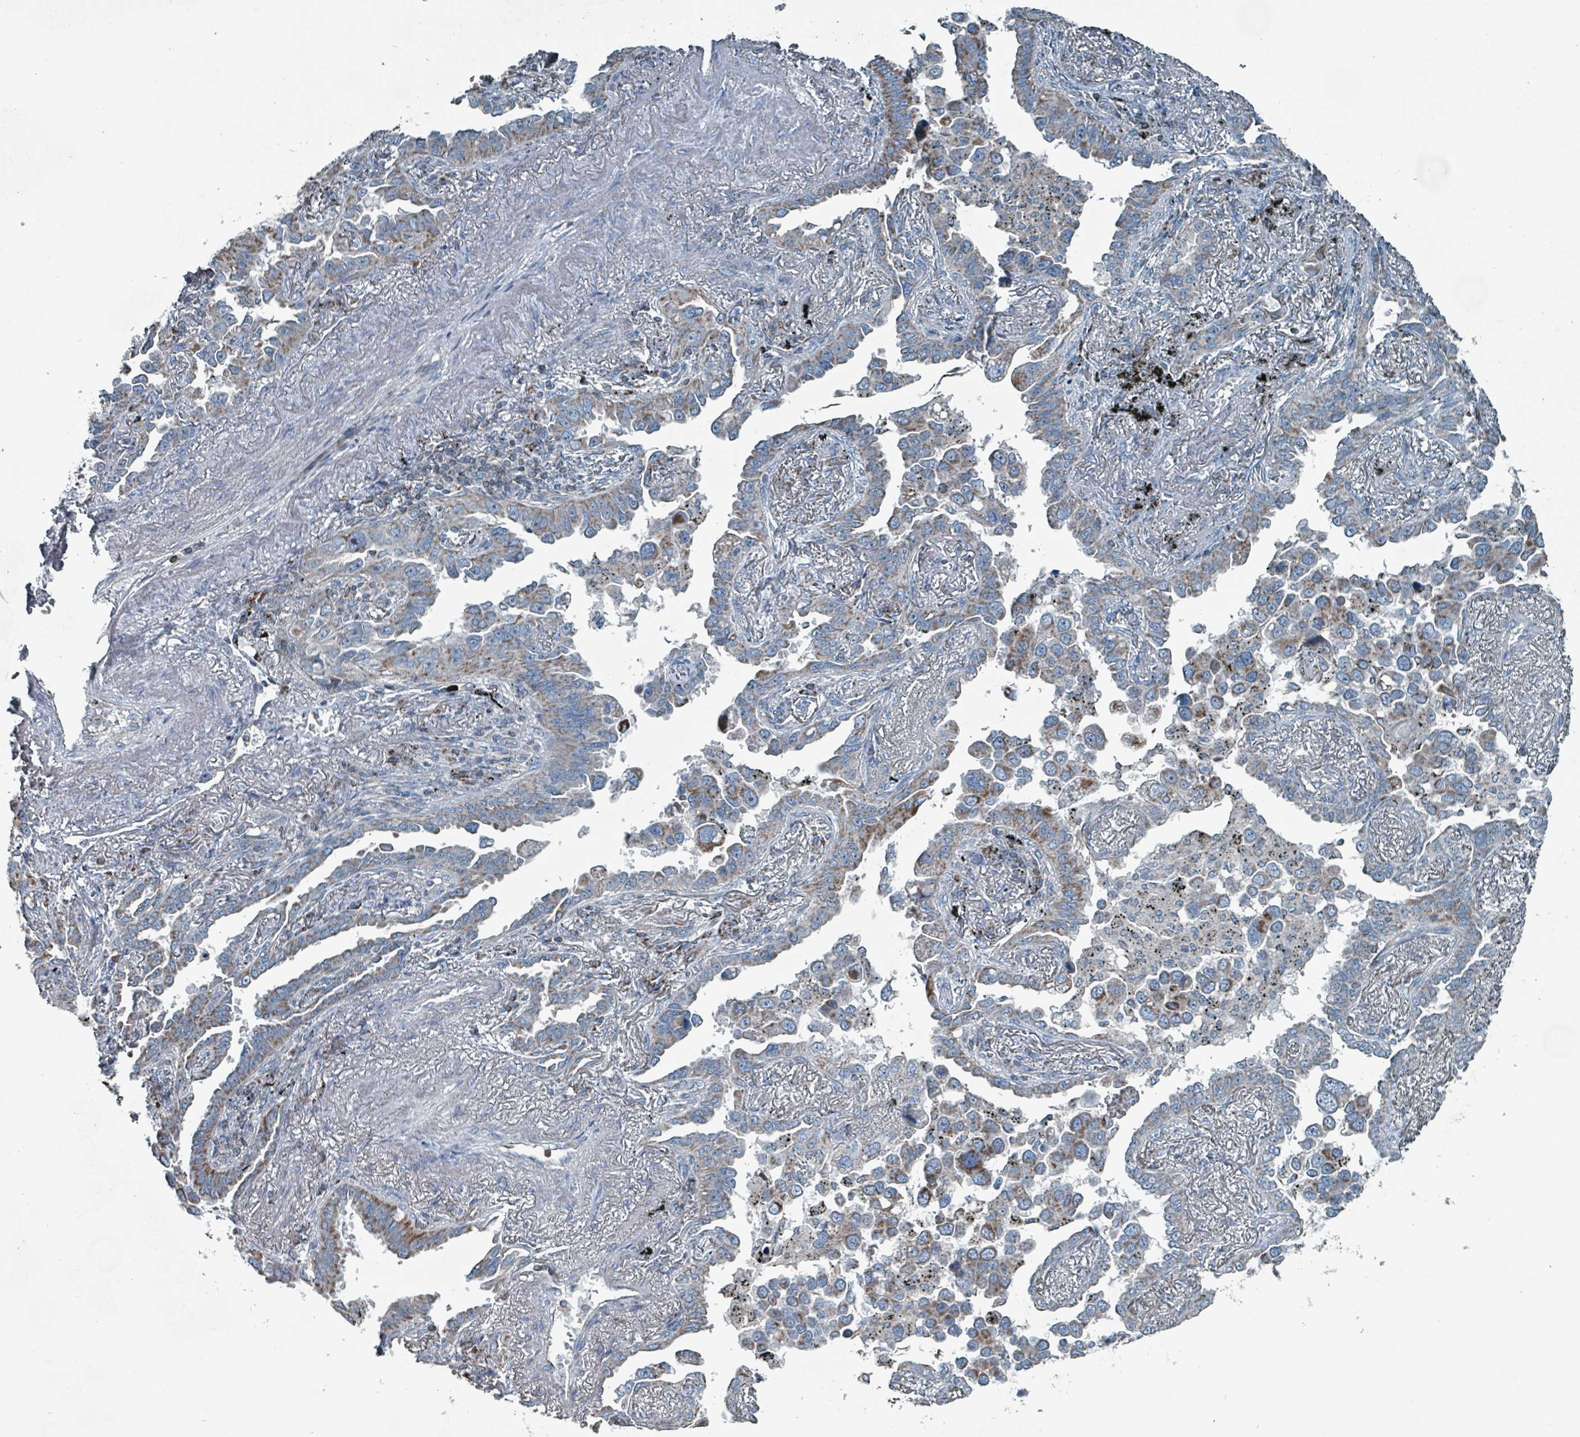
{"staining": {"intensity": "weak", "quantity": "25%-75%", "location": "cytoplasmic/membranous"}, "tissue": "lung cancer", "cell_type": "Tumor cells", "image_type": "cancer", "snomed": [{"axis": "morphology", "description": "Adenocarcinoma, NOS"}, {"axis": "topography", "description": "Lung"}], "caption": "IHC photomicrograph of neoplastic tissue: adenocarcinoma (lung) stained using IHC displays low levels of weak protein expression localized specifically in the cytoplasmic/membranous of tumor cells, appearing as a cytoplasmic/membranous brown color.", "gene": "ABHD18", "patient": {"sex": "male", "age": 67}}